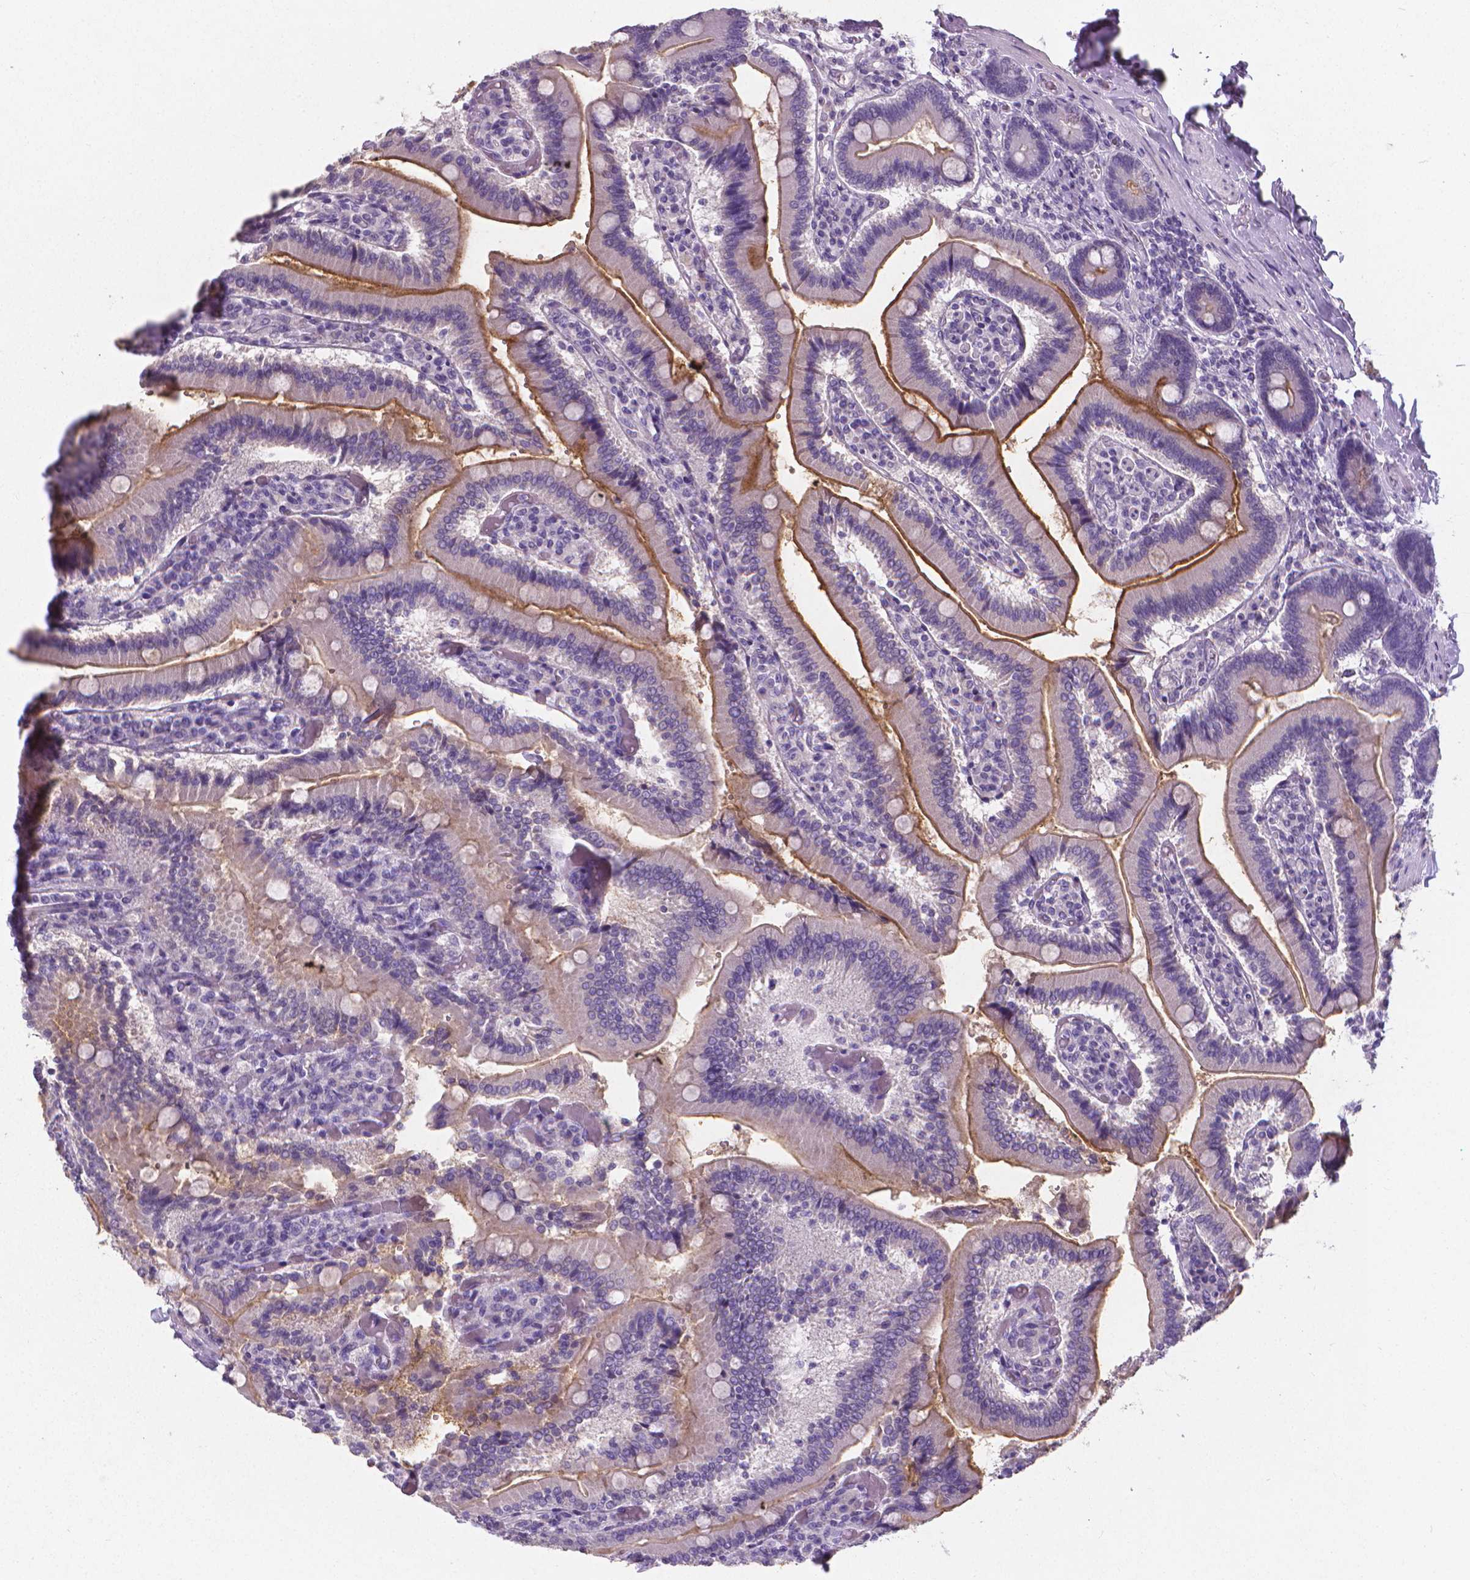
{"staining": {"intensity": "moderate", "quantity": "25%-75%", "location": "cytoplasmic/membranous"}, "tissue": "duodenum", "cell_type": "Glandular cells", "image_type": "normal", "snomed": [{"axis": "morphology", "description": "Normal tissue, NOS"}, {"axis": "topography", "description": "Duodenum"}], "caption": "Normal duodenum exhibits moderate cytoplasmic/membranous expression in about 25%-75% of glandular cells, visualized by immunohistochemistry.", "gene": "XPNPEP2", "patient": {"sex": "female", "age": 62}}